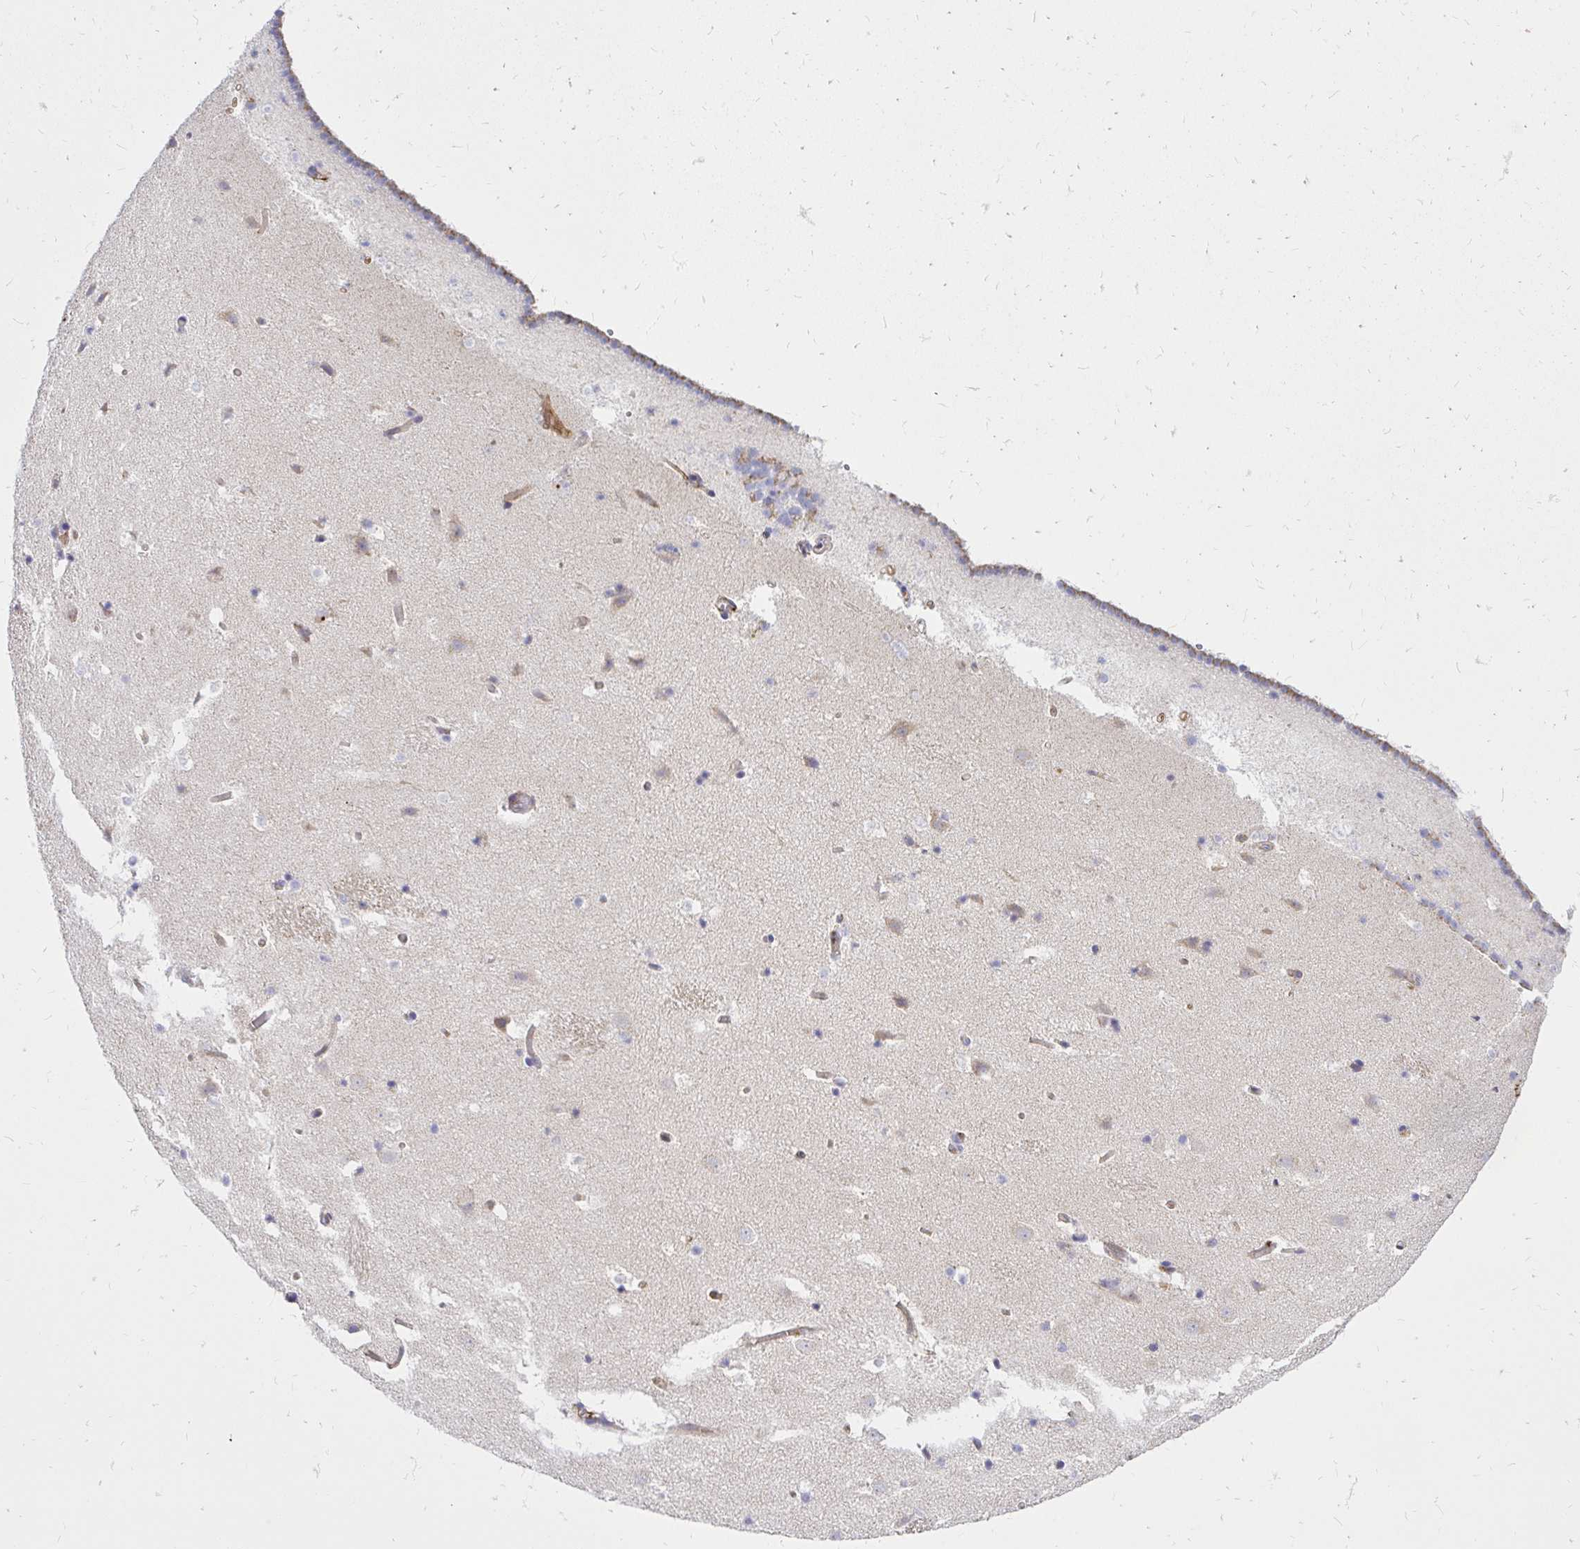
{"staining": {"intensity": "negative", "quantity": "none", "location": "none"}, "tissue": "caudate", "cell_type": "Glial cells", "image_type": "normal", "snomed": [{"axis": "morphology", "description": "Normal tissue, NOS"}, {"axis": "topography", "description": "Lateral ventricle wall"}], "caption": "An IHC micrograph of normal caudate is shown. There is no staining in glial cells of caudate.", "gene": "ABCB10", "patient": {"sex": "male", "age": 37}}